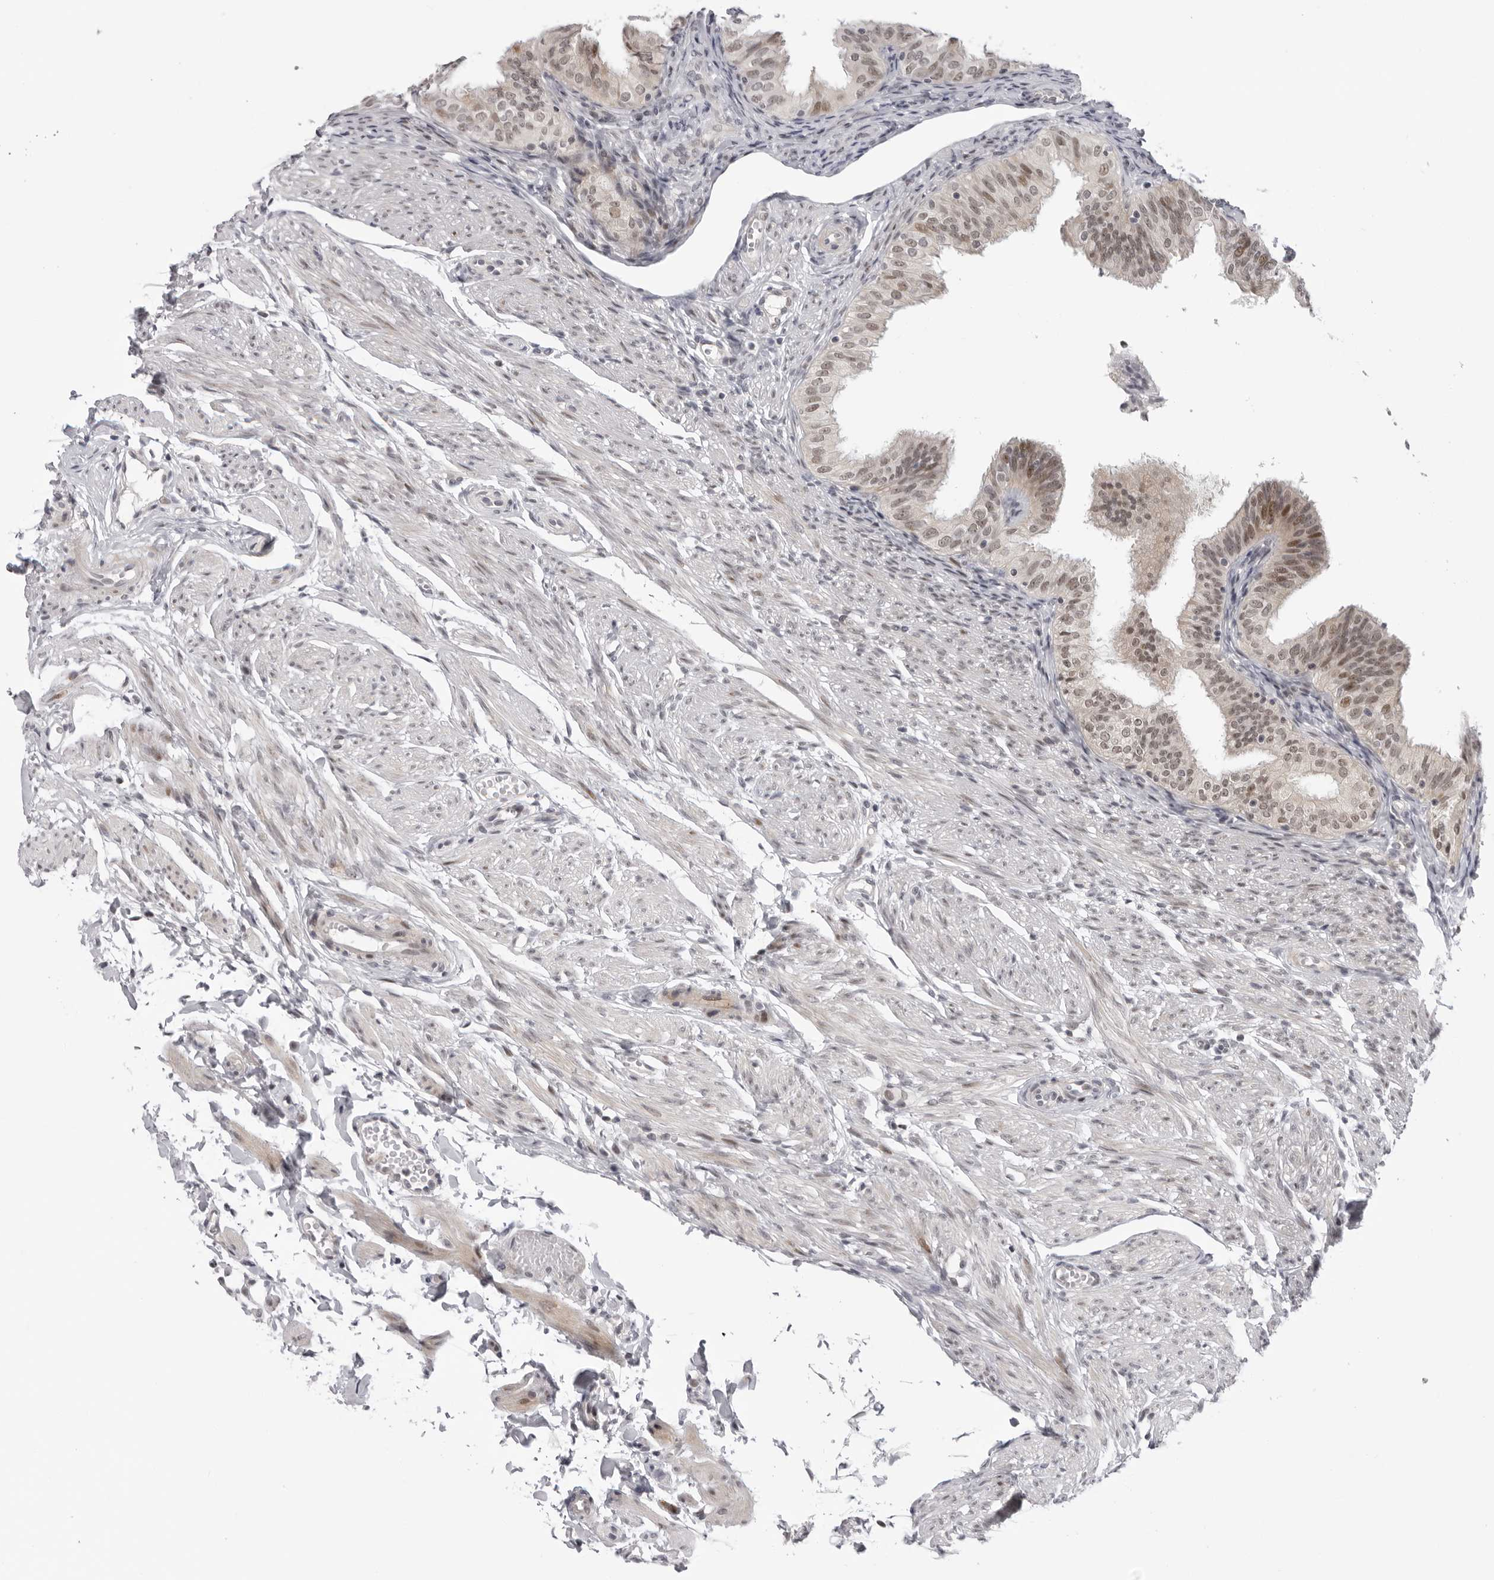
{"staining": {"intensity": "weak", "quantity": ">75%", "location": "nuclear"}, "tissue": "fallopian tube", "cell_type": "Glandular cells", "image_type": "normal", "snomed": [{"axis": "morphology", "description": "Normal tissue, NOS"}, {"axis": "topography", "description": "Fallopian tube"}], "caption": "Immunohistochemistry (DAB (3,3'-diaminobenzidine)) staining of unremarkable human fallopian tube exhibits weak nuclear protein expression in about >75% of glandular cells.", "gene": "ALPK2", "patient": {"sex": "female", "age": 35}}